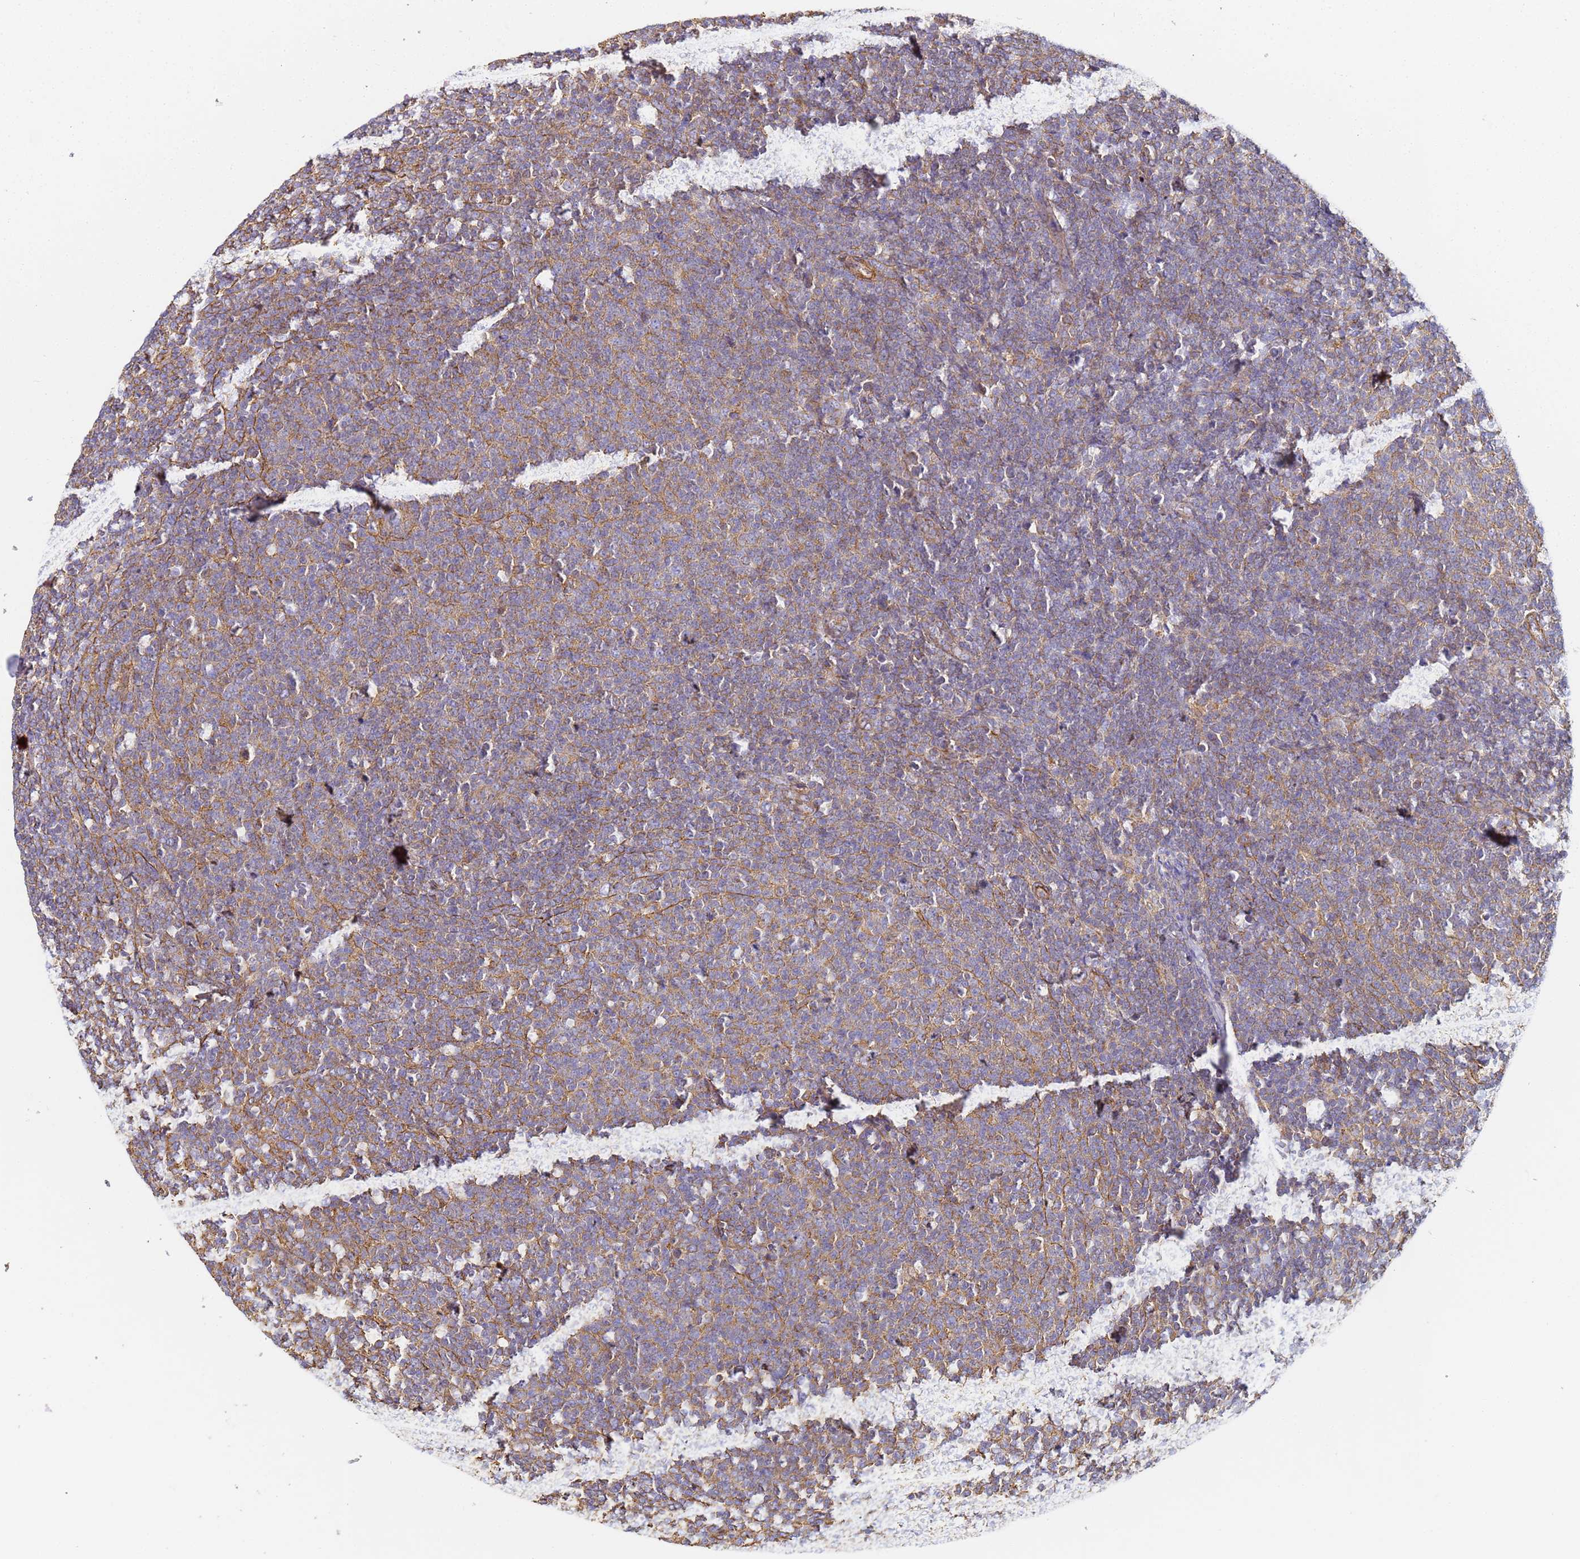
{"staining": {"intensity": "weak", "quantity": "25%-75%", "location": "cytoplasmic/membranous"}, "tissue": "lymphoma", "cell_type": "Tumor cells", "image_type": "cancer", "snomed": [{"axis": "morphology", "description": "Malignant lymphoma, non-Hodgkin's type, Low grade"}, {"axis": "topography", "description": "Lymph node"}], "caption": "Immunohistochemistry (IHC) histopathology image of human lymphoma stained for a protein (brown), which exhibits low levels of weak cytoplasmic/membranous expression in about 25%-75% of tumor cells.", "gene": "TPM1", "patient": {"sex": "male", "age": 66}}